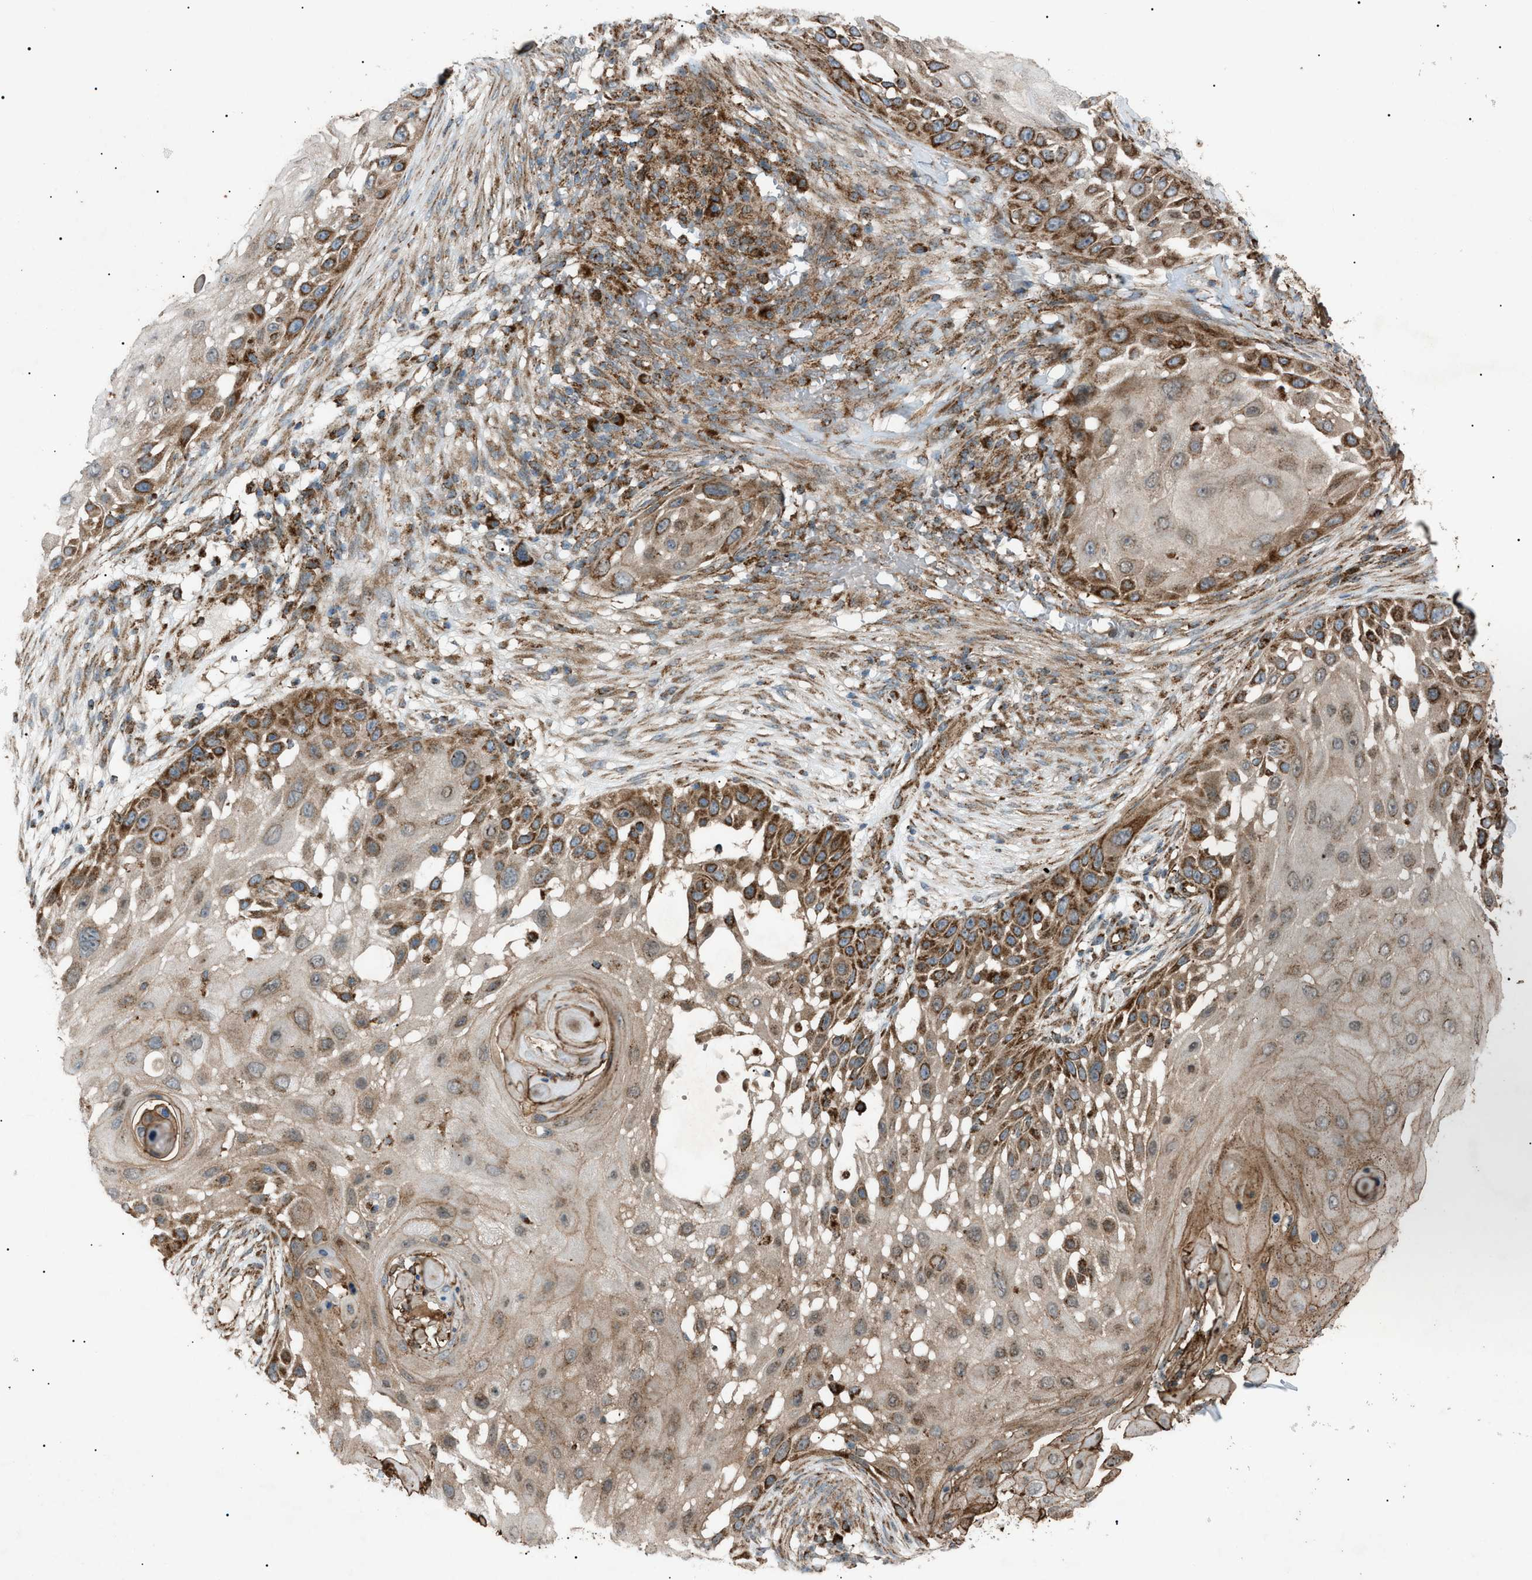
{"staining": {"intensity": "strong", "quantity": "<25%", "location": "cytoplasmic/membranous"}, "tissue": "skin cancer", "cell_type": "Tumor cells", "image_type": "cancer", "snomed": [{"axis": "morphology", "description": "Squamous cell carcinoma, NOS"}, {"axis": "topography", "description": "Skin"}], "caption": "Tumor cells demonstrate medium levels of strong cytoplasmic/membranous positivity in about <25% of cells in squamous cell carcinoma (skin).", "gene": "C1GALT1C1", "patient": {"sex": "female", "age": 44}}